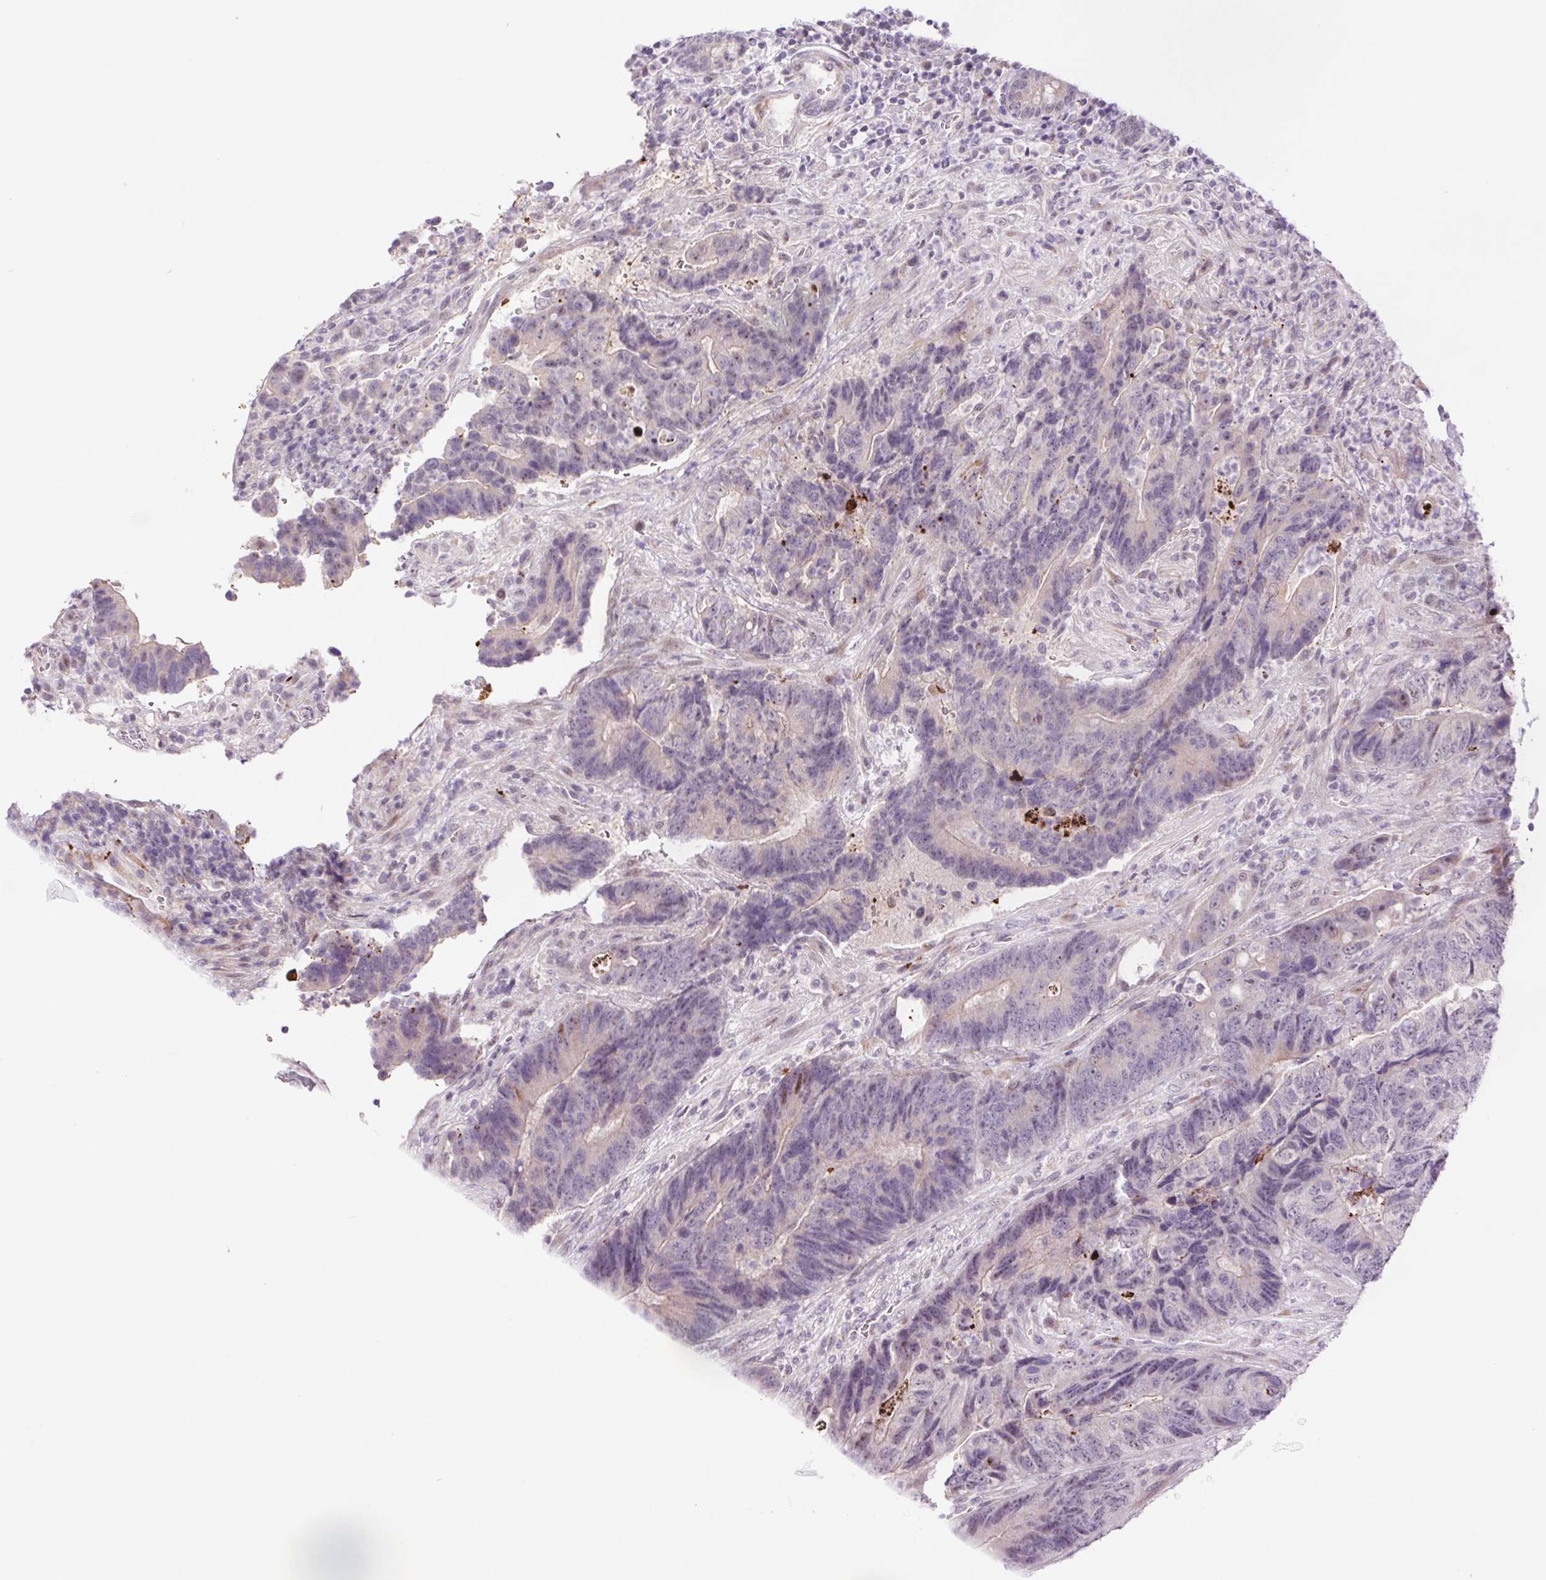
{"staining": {"intensity": "negative", "quantity": "none", "location": "none"}, "tissue": "colorectal cancer", "cell_type": "Tumor cells", "image_type": "cancer", "snomed": [{"axis": "morphology", "description": "Normal tissue, NOS"}, {"axis": "morphology", "description": "Adenocarcinoma, NOS"}, {"axis": "topography", "description": "Colon"}], "caption": "There is no significant expression in tumor cells of colorectal adenocarcinoma.", "gene": "LRRTM1", "patient": {"sex": "female", "age": 48}}